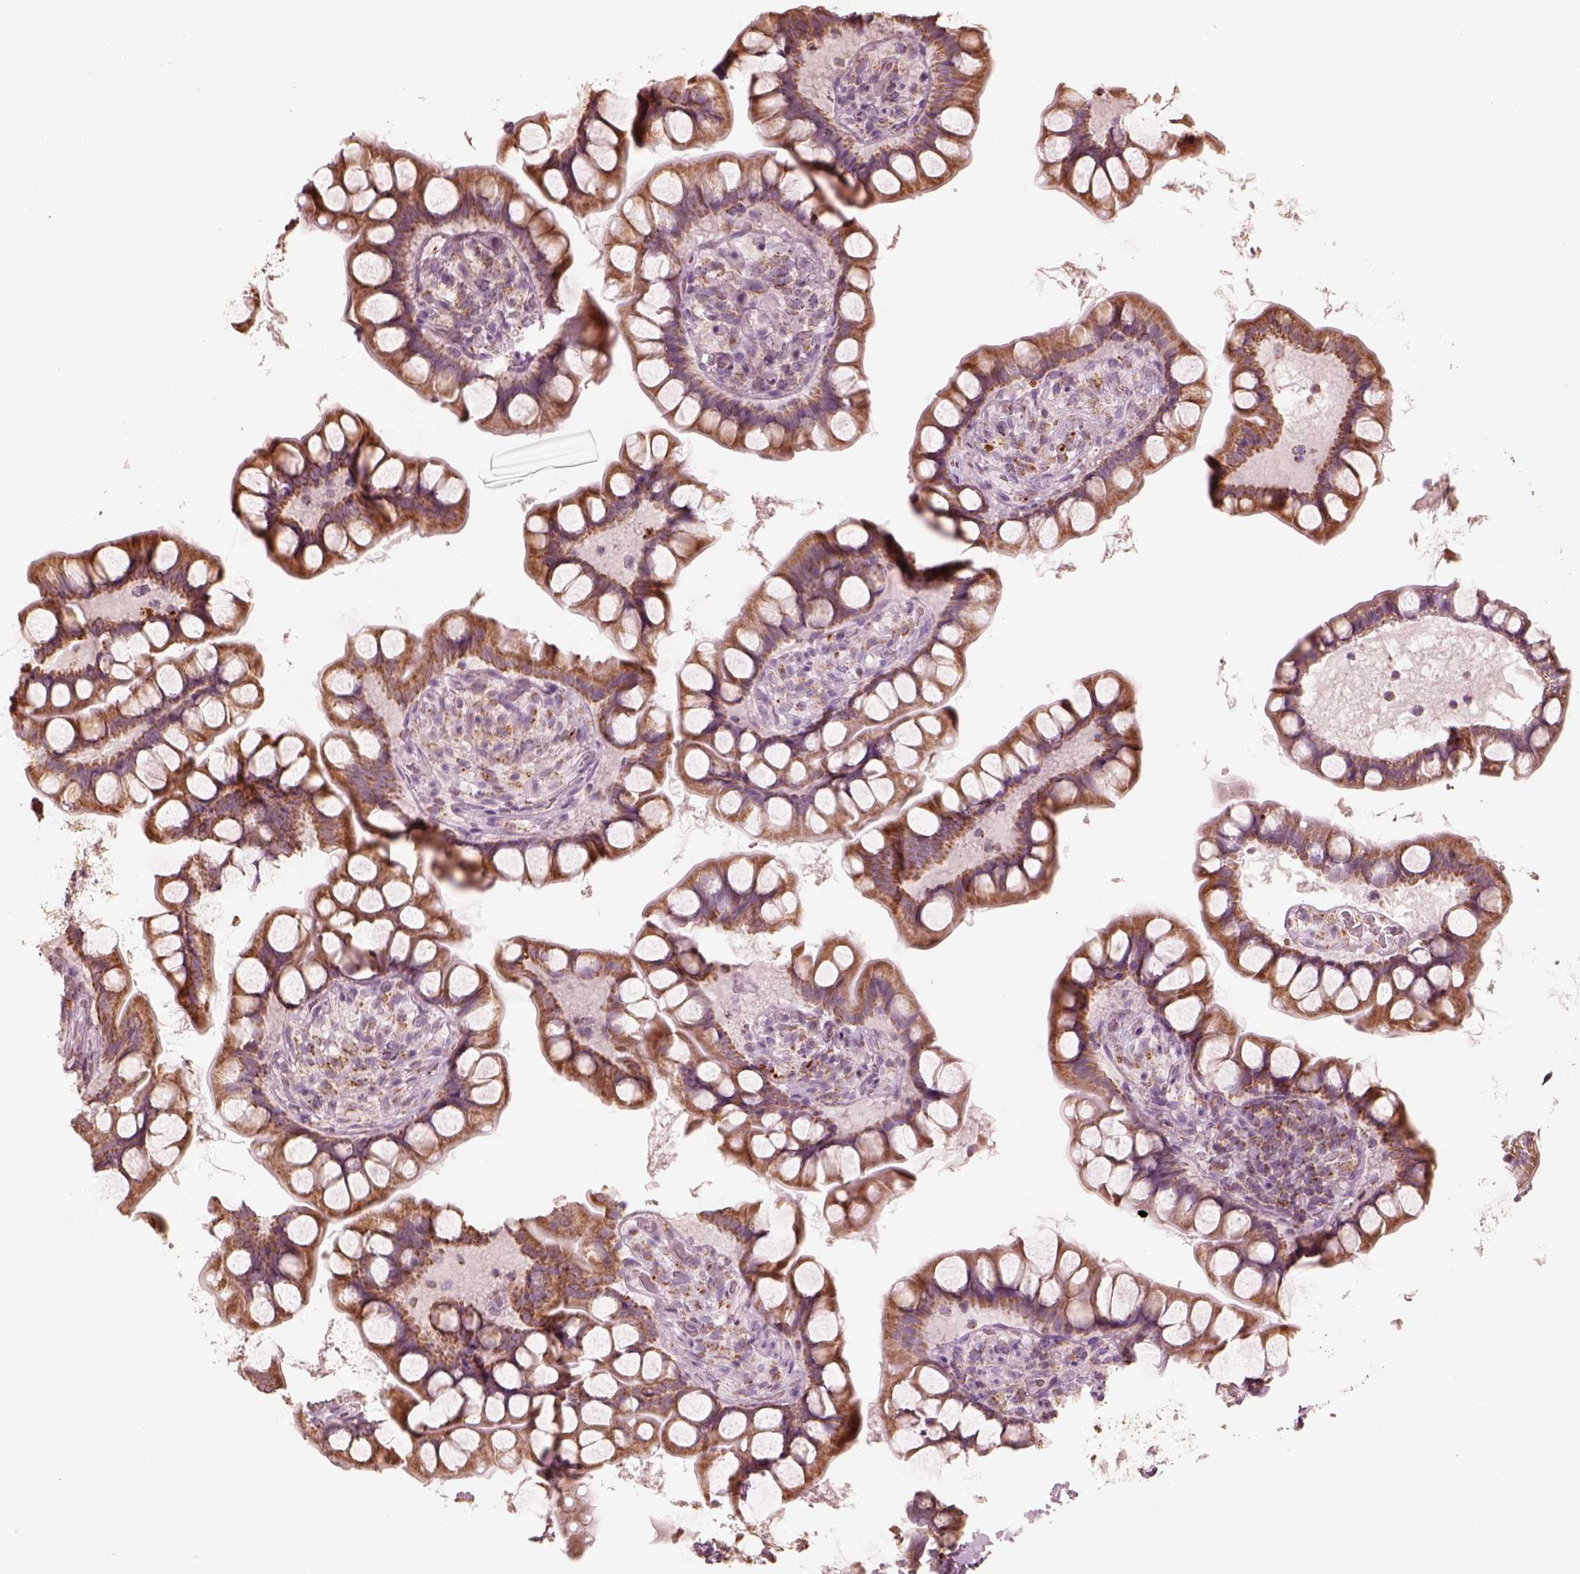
{"staining": {"intensity": "strong", "quantity": ">75%", "location": "cytoplasmic/membranous"}, "tissue": "small intestine", "cell_type": "Glandular cells", "image_type": "normal", "snomed": [{"axis": "morphology", "description": "Normal tissue, NOS"}, {"axis": "topography", "description": "Small intestine"}], "caption": "The immunohistochemical stain shows strong cytoplasmic/membranous positivity in glandular cells of normal small intestine.", "gene": "ENTPD6", "patient": {"sex": "male", "age": 70}}